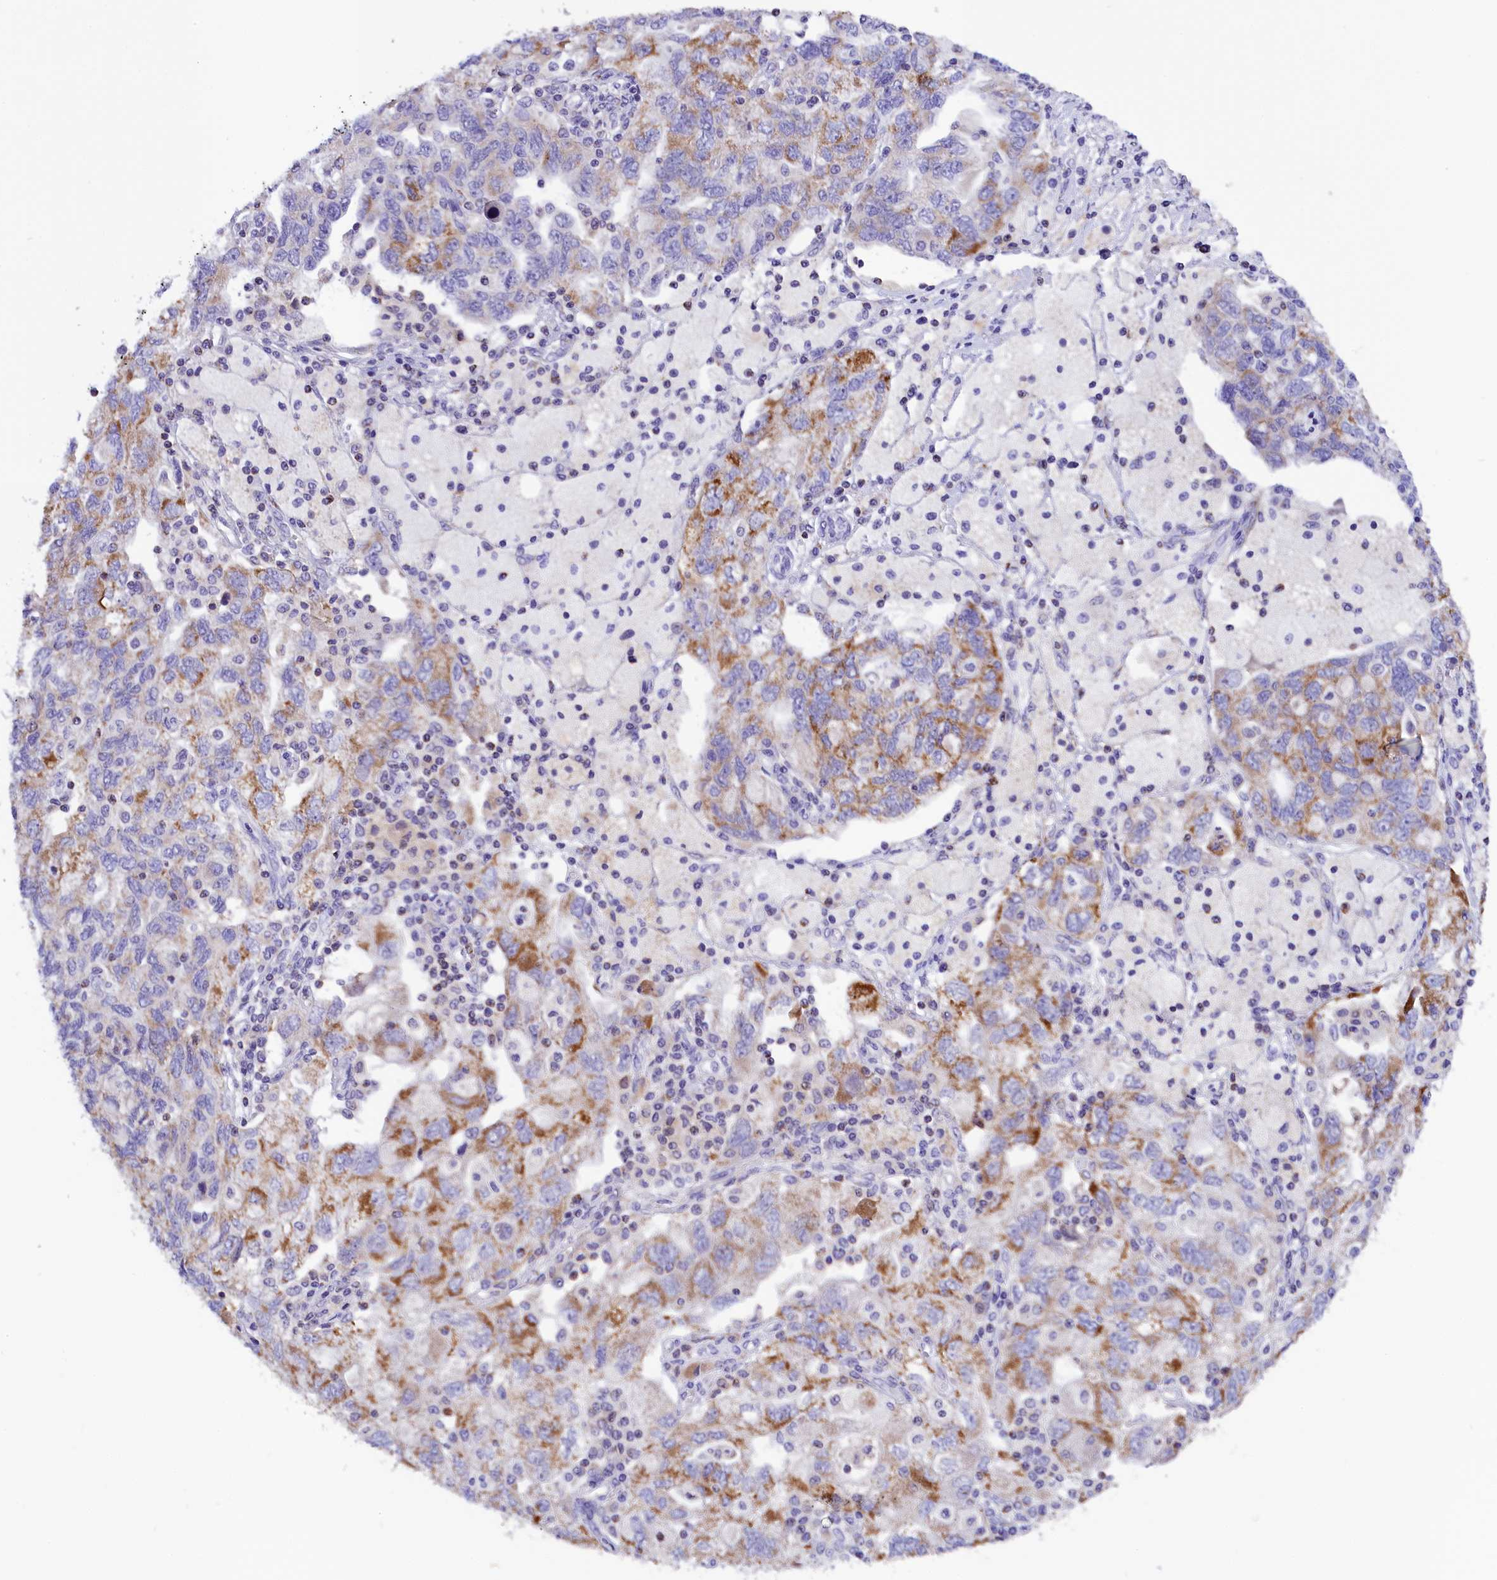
{"staining": {"intensity": "moderate", "quantity": "25%-75%", "location": "cytoplasmic/membranous"}, "tissue": "ovarian cancer", "cell_type": "Tumor cells", "image_type": "cancer", "snomed": [{"axis": "morphology", "description": "Carcinoma, NOS"}, {"axis": "morphology", "description": "Cystadenocarcinoma, serous, NOS"}, {"axis": "topography", "description": "Ovary"}], "caption": "The micrograph reveals staining of ovarian carcinoma, revealing moderate cytoplasmic/membranous protein positivity (brown color) within tumor cells. The staining is performed using DAB brown chromogen to label protein expression. The nuclei are counter-stained blue using hematoxylin.", "gene": "ABAT", "patient": {"sex": "female", "age": 69}}